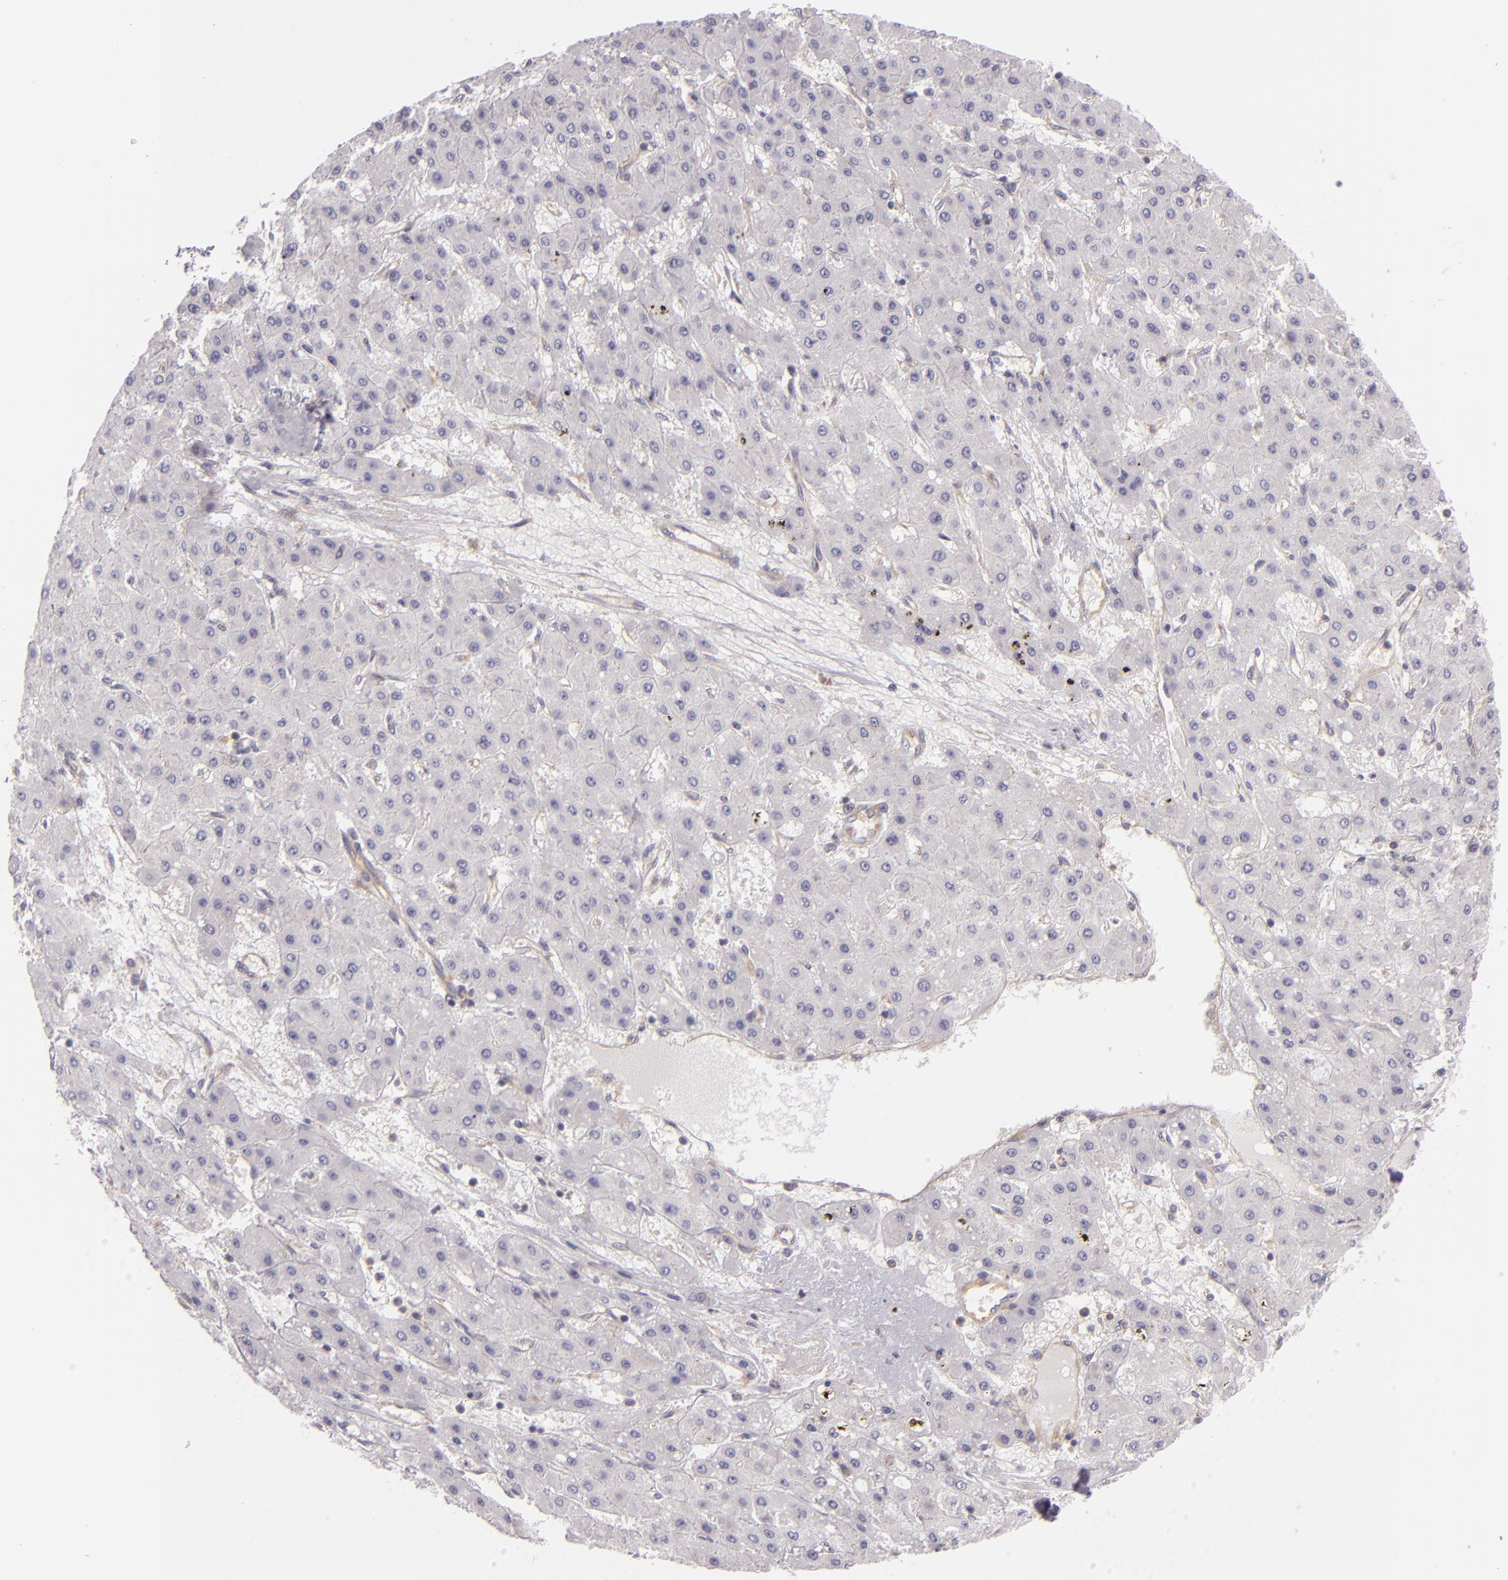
{"staining": {"intensity": "negative", "quantity": "none", "location": "none"}, "tissue": "liver cancer", "cell_type": "Tumor cells", "image_type": "cancer", "snomed": [{"axis": "morphology", "description": "Carcinoma, Hepatocellular, NOS"}, {"axis": "topography", "description": "Liver"}], "caption": "A histopathology image of human liver cancer (hepatocellular carcinoma) is negative for staining in tumor cells.", "gene": "UPF3B", "patient": {"sex": "female", "age": 52}}